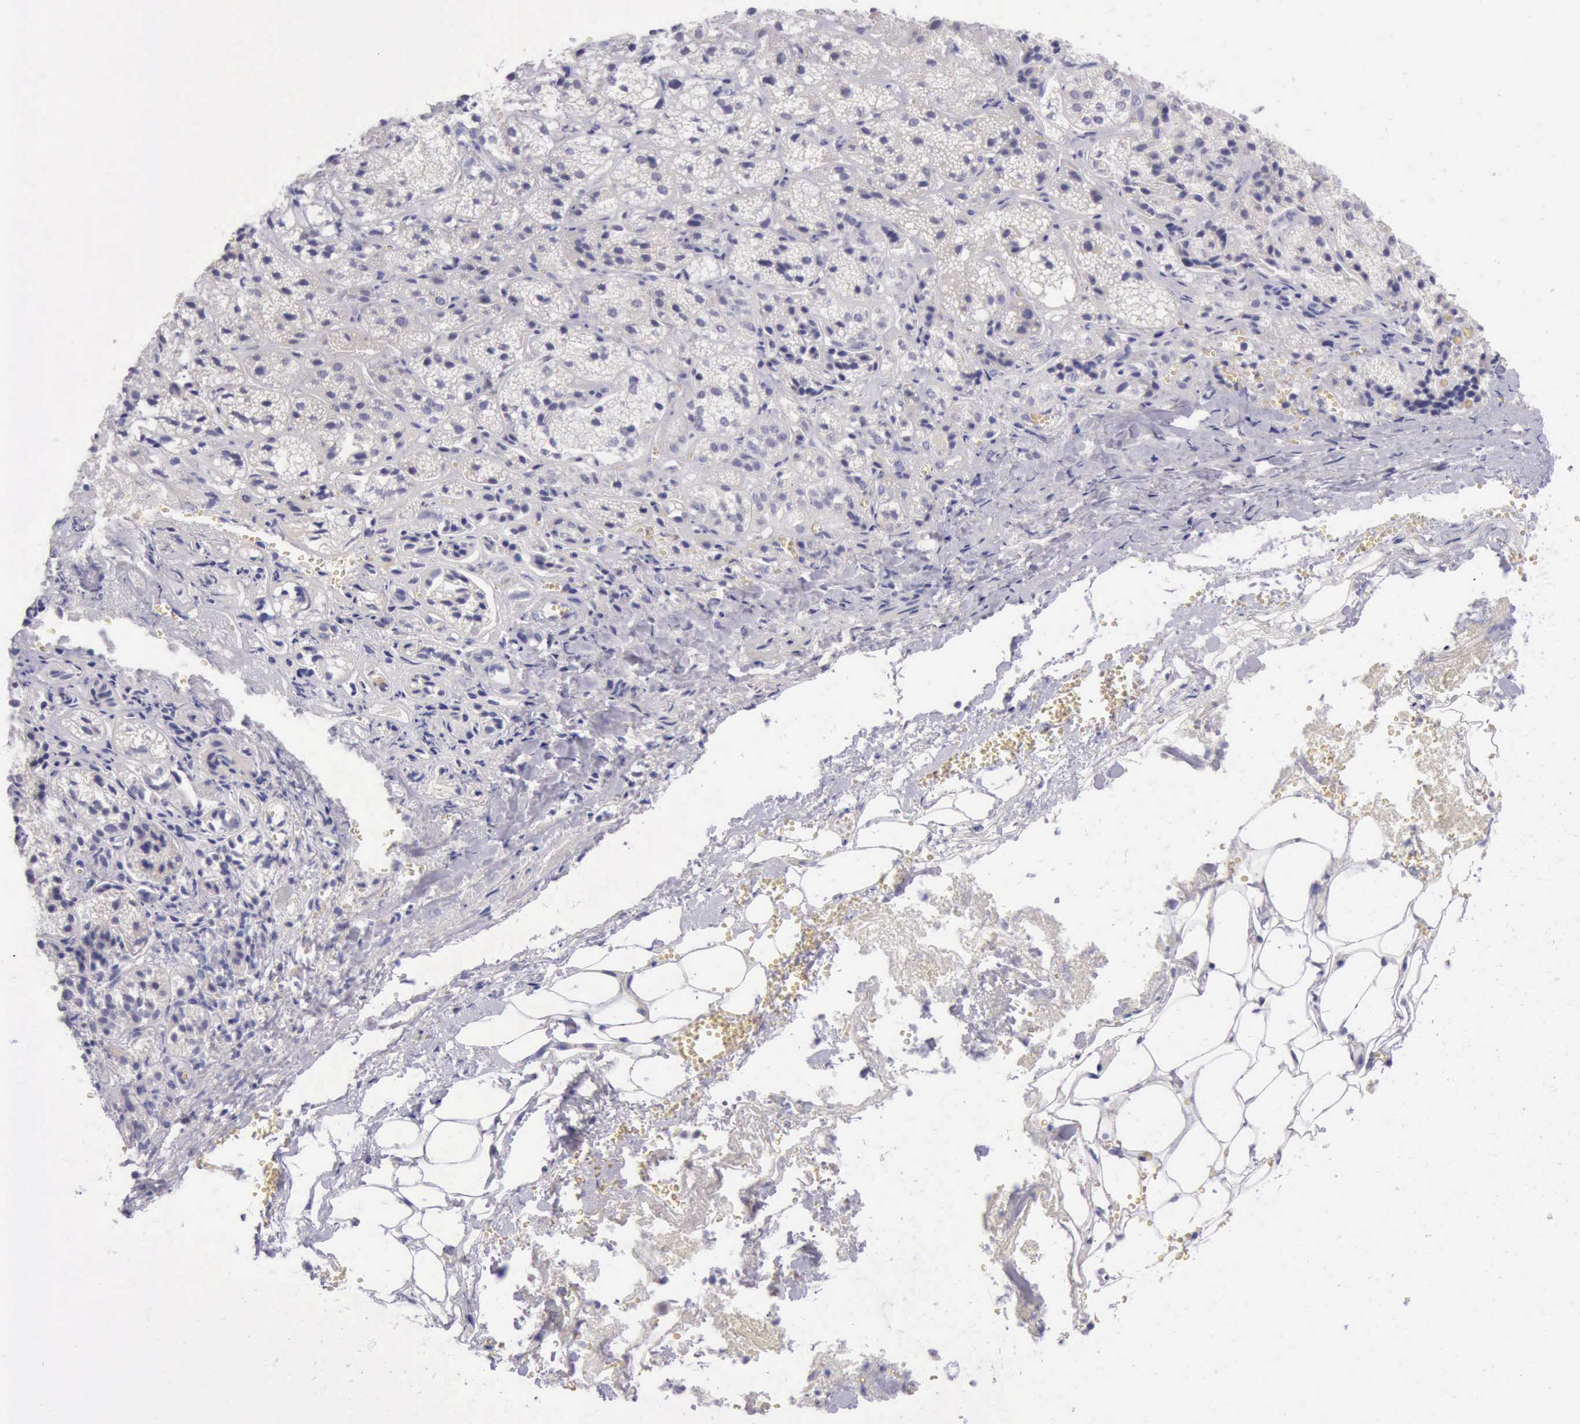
{"staining": {"intensity": "negative", "quantity": "none", "location": "none"}, "tissue": "adrenal gland", "cell_type": "Glandular cells", "image_type": "normal", "snomed": [{"axis": "morphology", "description": "Normal tissue, NOS"}, {"axis": "topography", "description": "Adrenal gland"}], "caption": "High magnification brightfield microscopy of benign adrenal gland stained with DAB (3,3'-diaminobenzidine) (brown) and counterstained with hematoxylin (blue): glandular cells show no significant positivity. (Brightfield microscopy of DAB (3,3'-diaminobenzidine) IHC at high magnification).", "gene": "LRFN5", "patient": {"sex": "female", "age": 71}}